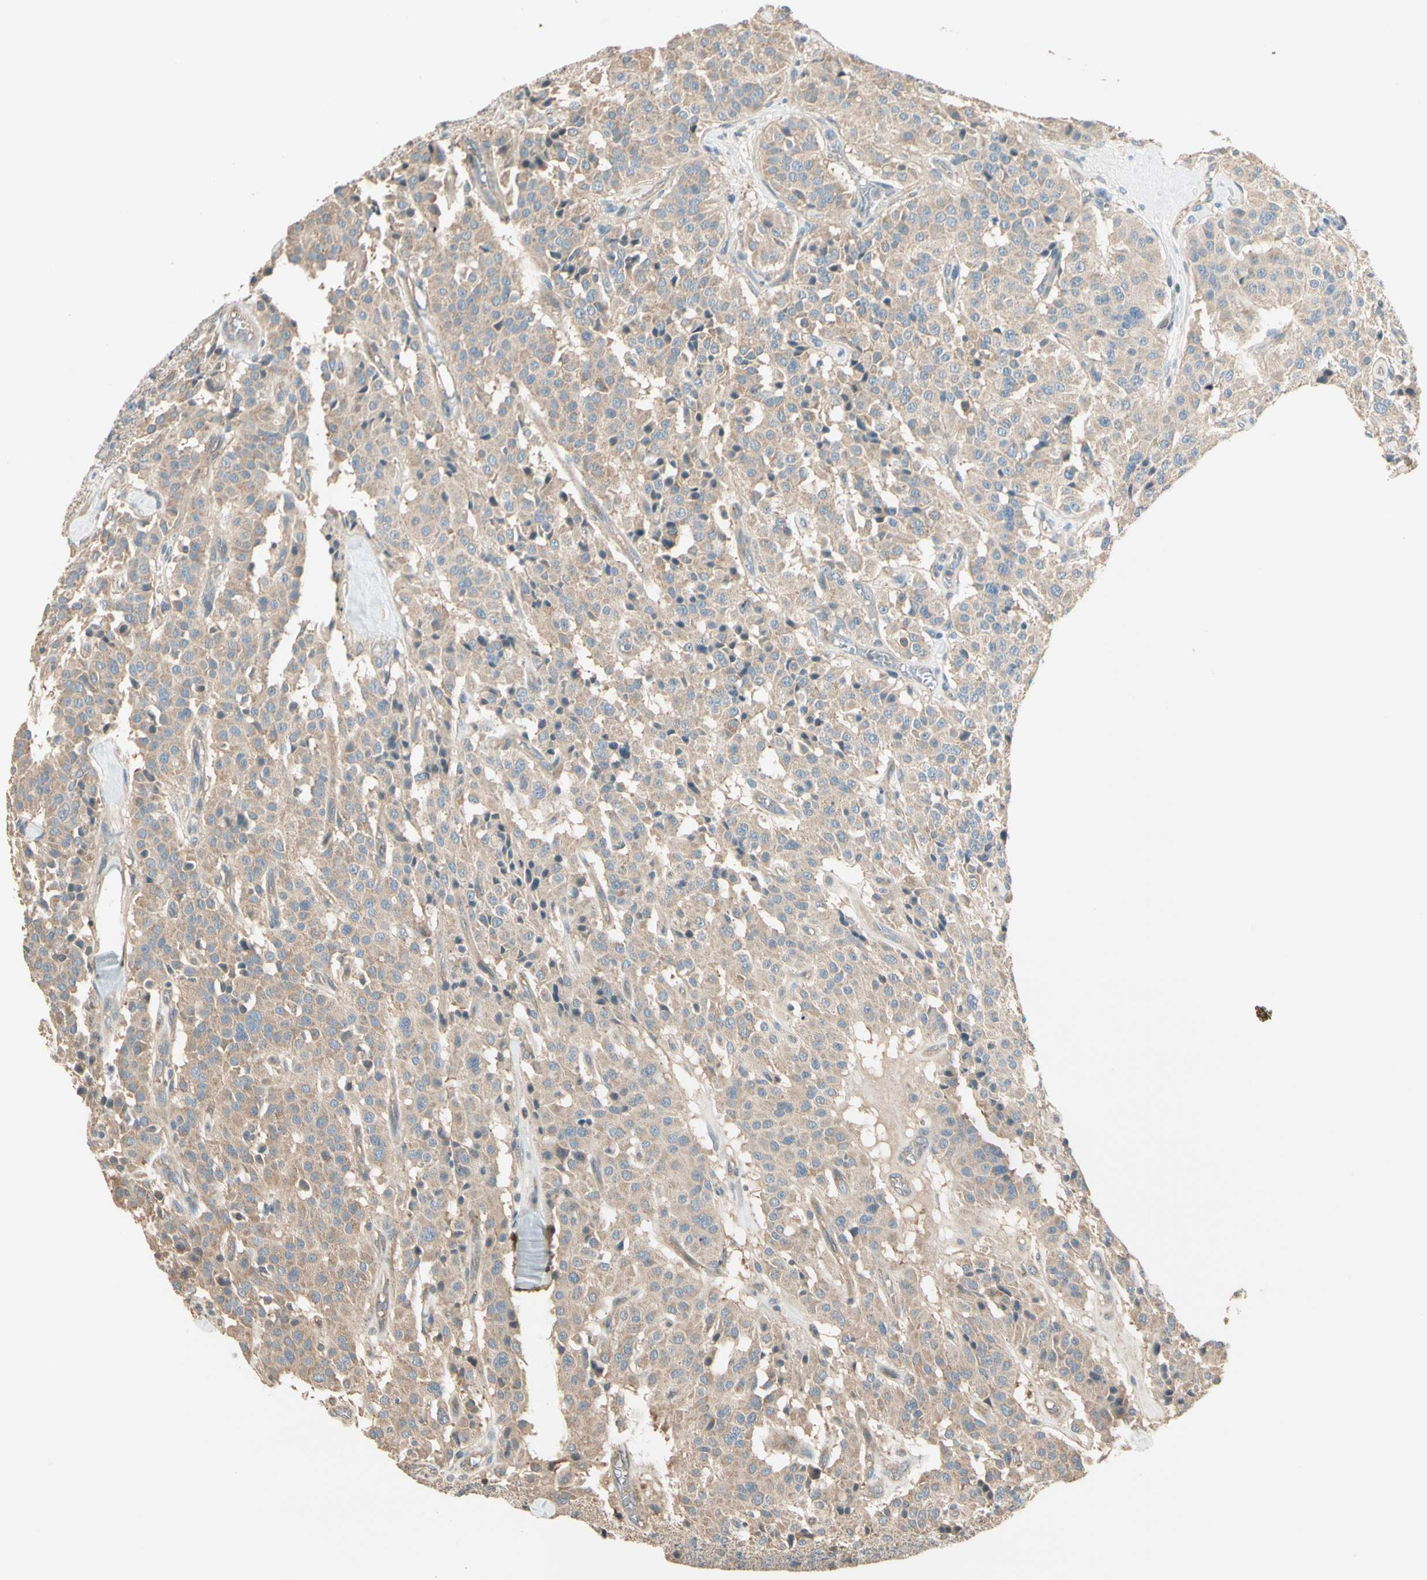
{"staining": {"intensity": "weak", "quantity": ">75%", "location": "cytoplasmic/membranous"}, "tissue": "carcinoid", "cell_type": "Tumor cells", "image_type": "cancer", "snomed": [{"axis": "morphology", "description": "Carcinoid, malignant, NOS"}, {"axis": "topography", "description": "Lung"}], "caption": "About >75% of tumor cells in human carcinoid (malignant) exhibit weak cytoplasmic/membranous protein staining as visualized by brown immunohistochemical staining.", "gene": "TNFRSF21", "patient": {"sex": "male", "age": 30}}